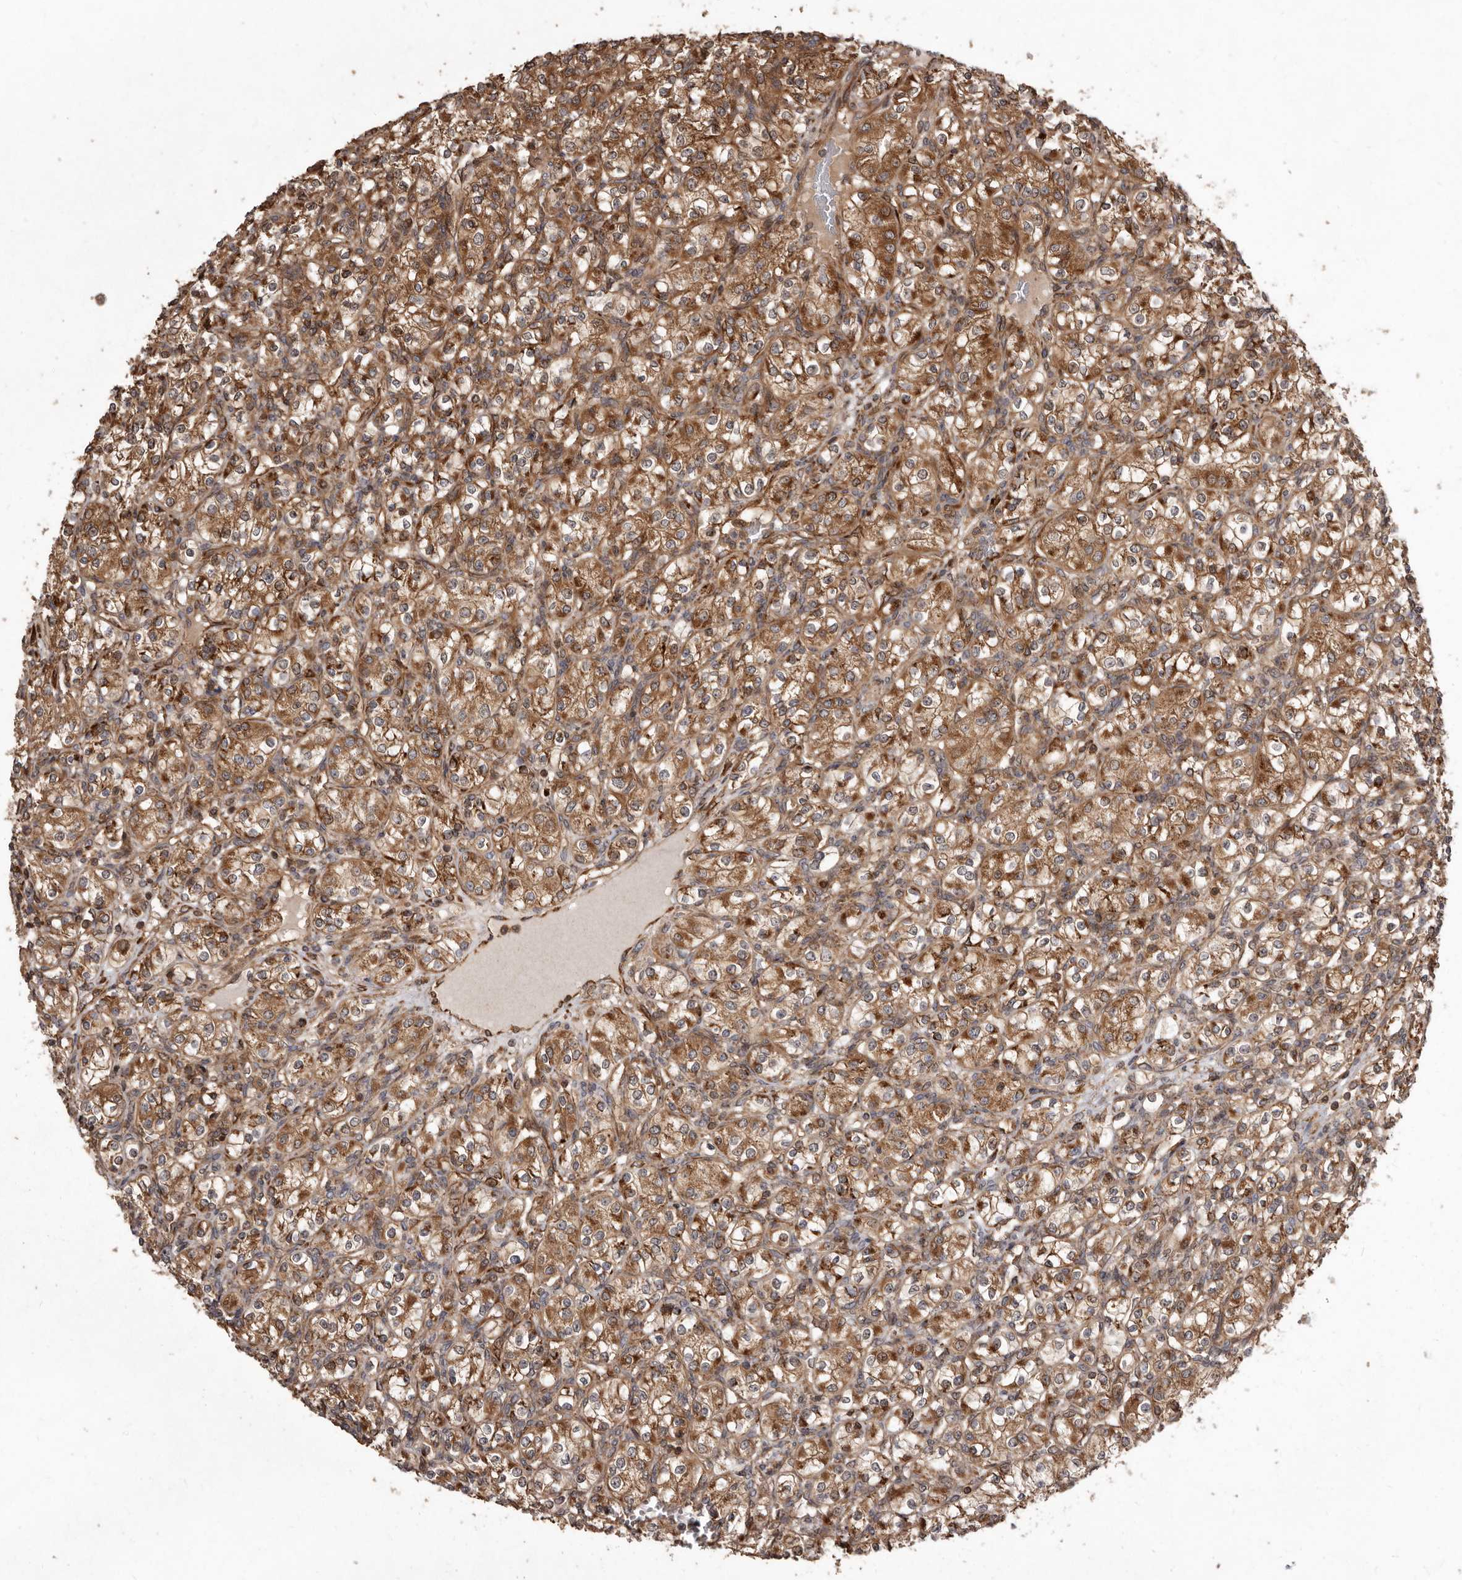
{"staining": {"intensity": "moderate", "quantity": ">75%", "location": "cytoplasmic/membranous"}, "tissue": "renal cancer", "cell_type": "Tumor cells", "image_type": "cancer", "snomed": [{"axis": "morphology", "description": "Adenocarcinoma, NOS"}, {"axis": "topography", "description": "Kidney"}], "caption": "A micrograph of adenocarcinoma (renal) stained for a protein reveals moderate cytoplasmic/membranous brown staining in tumor cells. (DAB (3,3'-diaminobenzidine) IHC, brown staining for protein, blue staining for nuclei).", "gene": "FLAD1", "patient": {"sex": "male", "age": 77}}